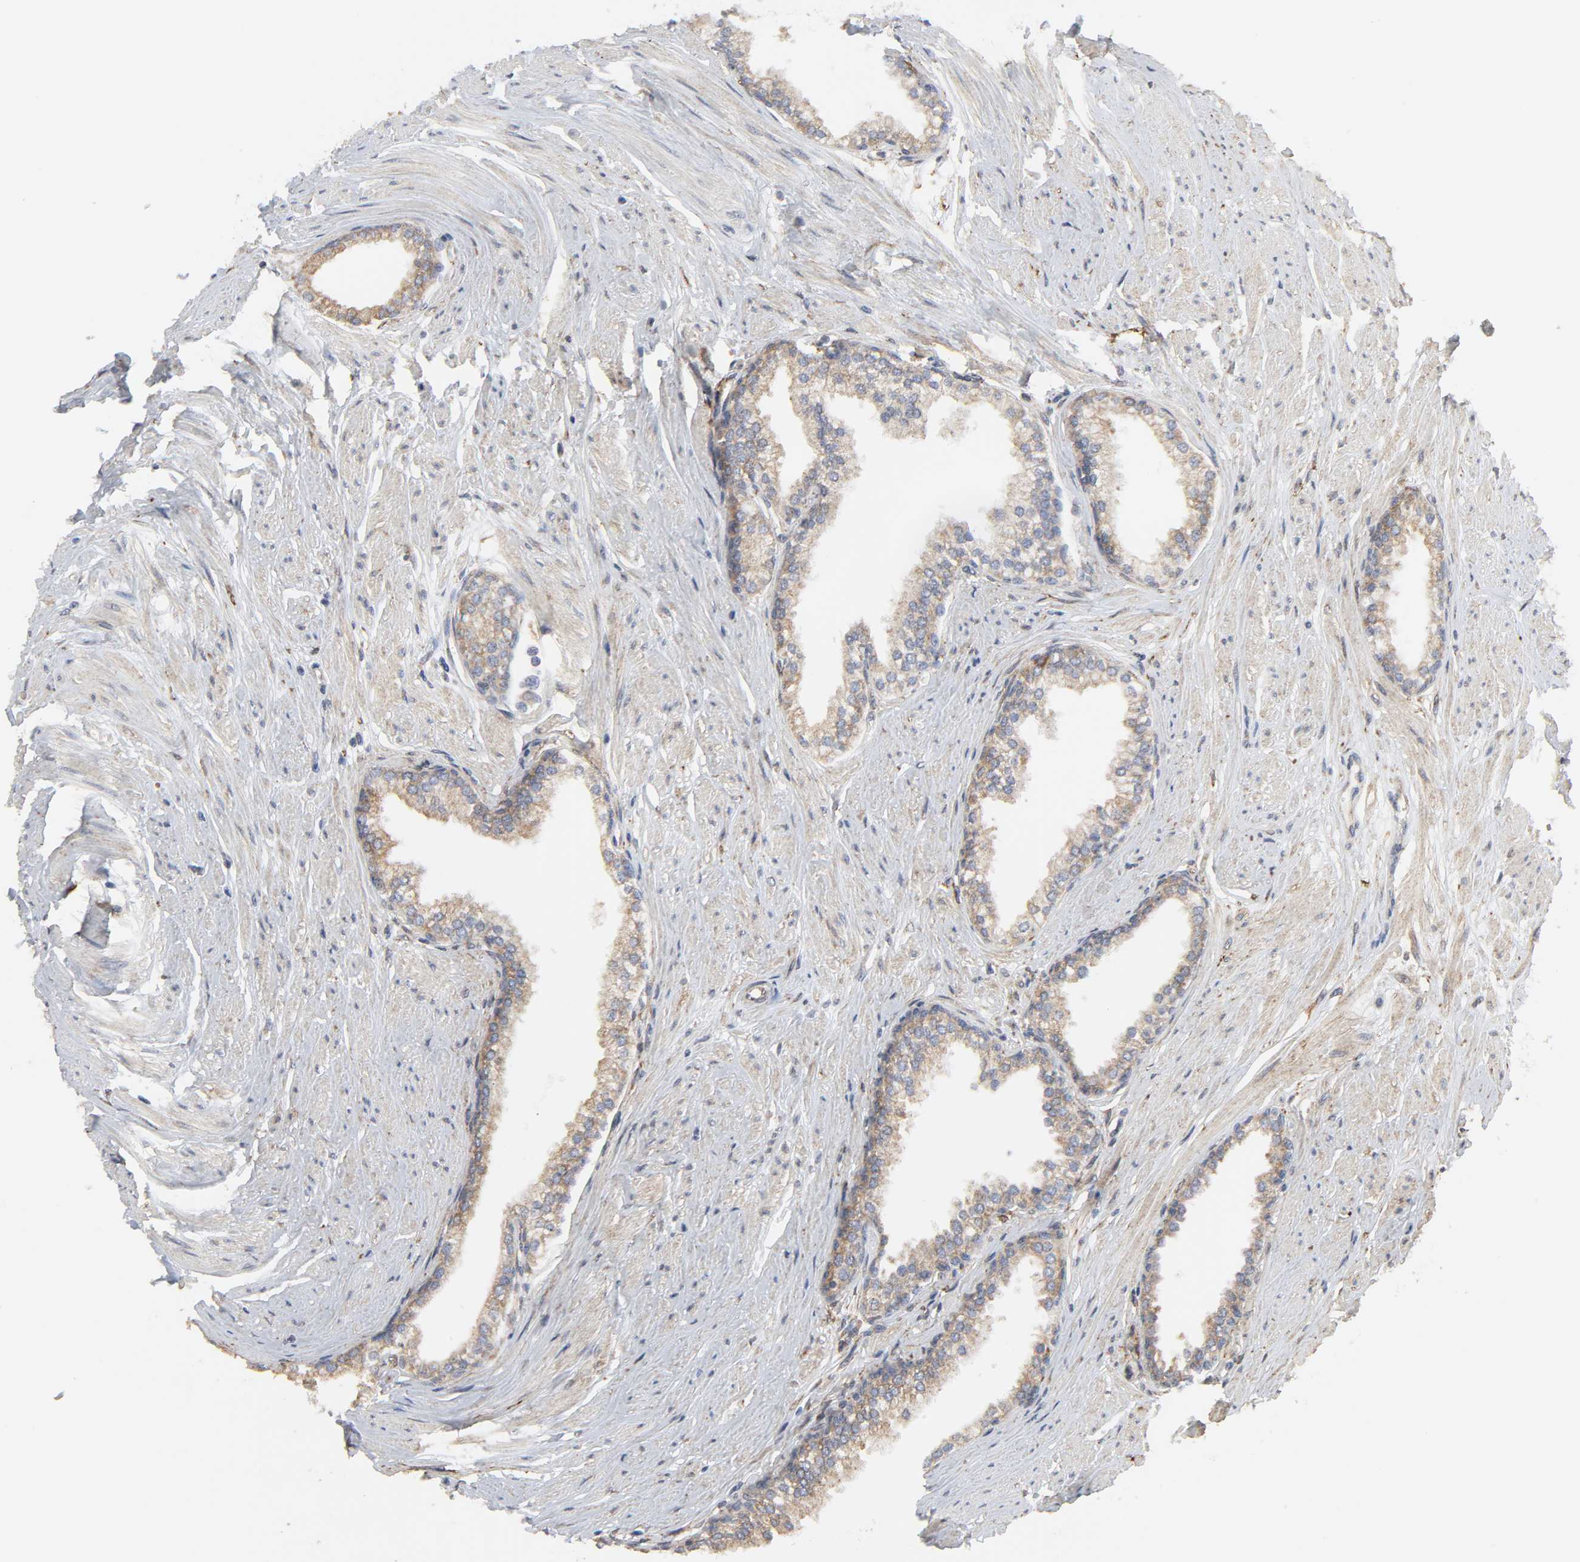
{"staining": {"intensity": "moderate", "quantity": ">75%", "location": "cytoplasmic/membranous"}, "tissue": "prostate", "cell_type": "Glandular cells", "image_type": "normal", "snomed": [{"axis": "morphology", "description": "Normal tissue, NOS"}, {"axis": "topography", "description": "Prostate"}], "caption": "High-power microscopy captured an immunohistochemistry (IHC) histopathology image of unremarkable prostate, revealing moderate cytoplasmic/membranous expression in approximately >75% of glandular cells.", "gene": "POR", "patient": {"sex": "male", "age": 64}}